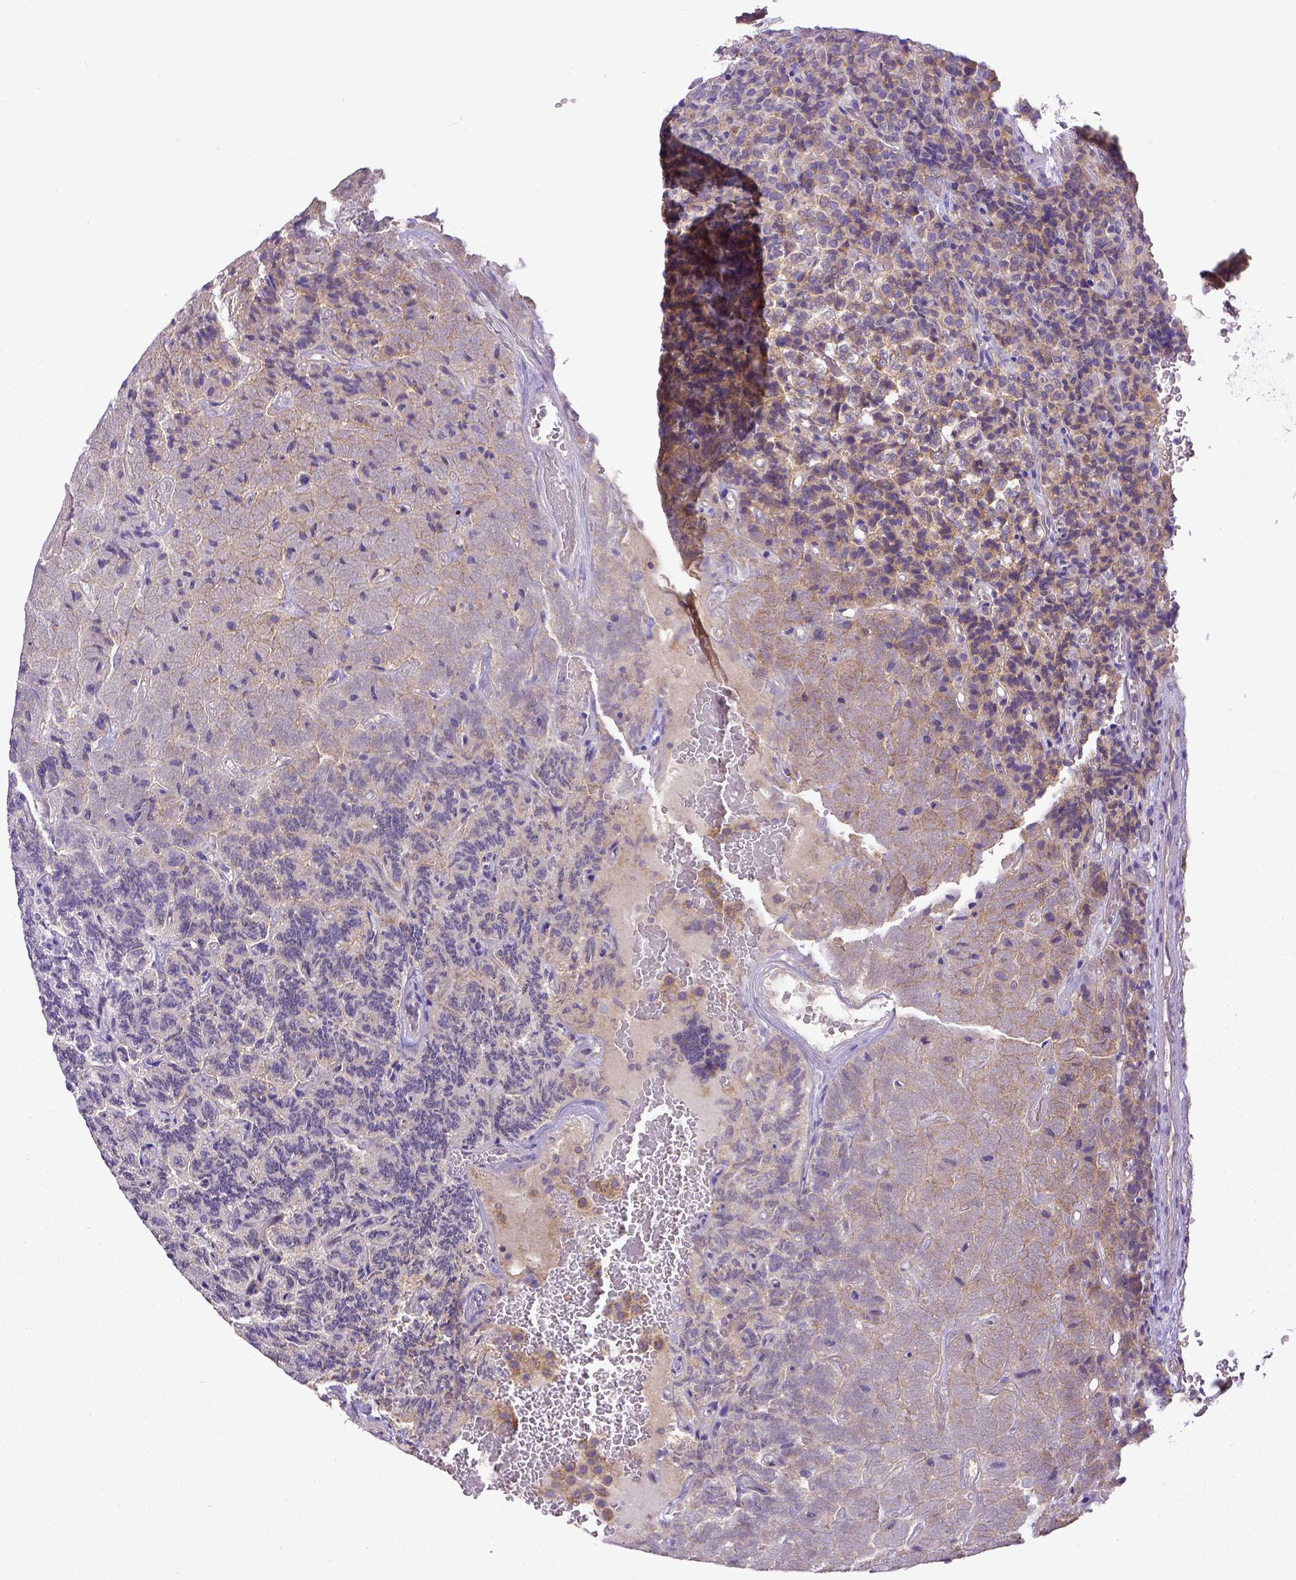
{"staining": {"intensity": "weak", "quantity": "<25%", "location": "cytoplasmic/membranous"}, "tissue": "carcinoid", "cell_type": "Tumor cells", "image_type": "cancer", "snomed": [{"axis": "morphology", "description": "Carcinoid, malignant, NOS"}, {"axis": "topography", "description": "Pancreas"}], "caption": "Tumor cells show no significant protein staining in carcinoid.", "gene": "CD40", "patient": {"sex": "male", "age": 36}}